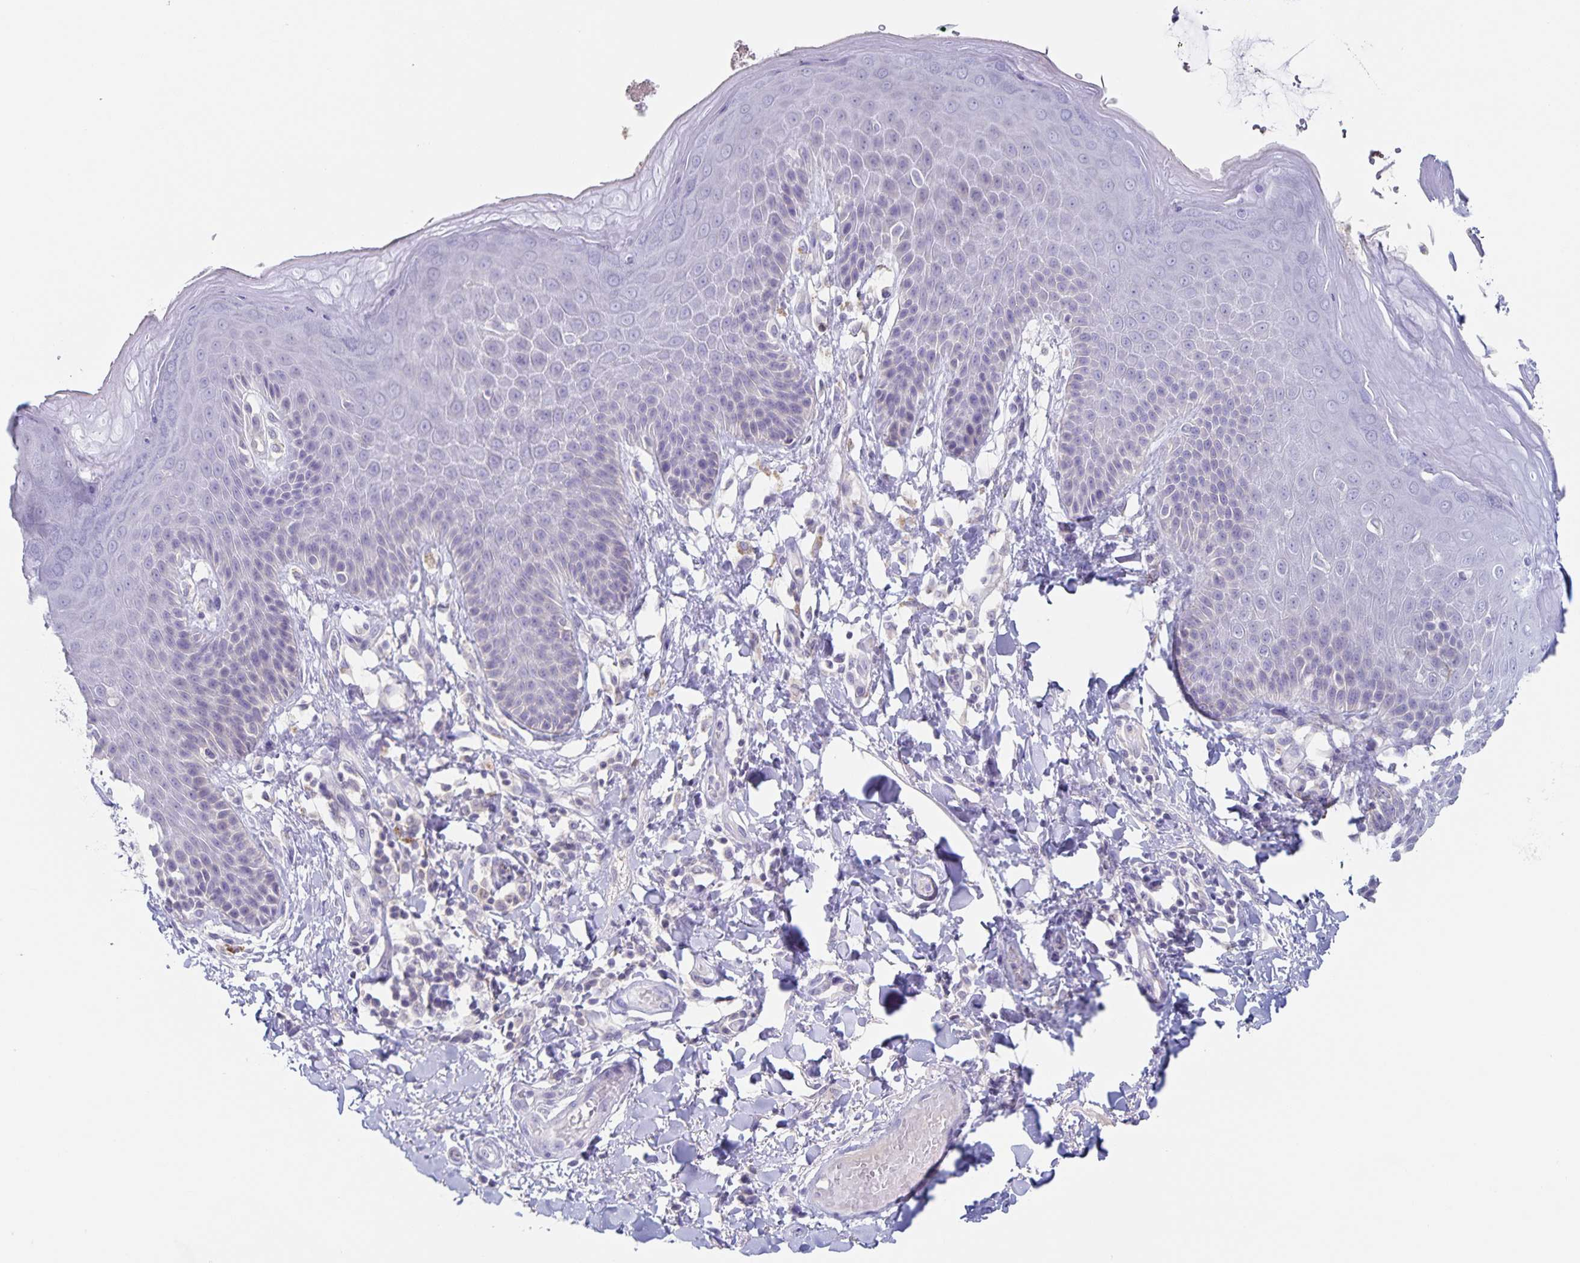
{"staining": {"intensity": "negative", "quantity": "none", "location": "none"}, "tissue": "skin", "cell_type": "Epidermal cells", "image_type": "normal", "snomed": [{"axis": "morphology", "description": "Normal tissue, NOS"}, {"axis": "topography", "description": "Anal"}, {"axis": "topography", "description": "Peripheral nerve tissue"}], "caption": "The image demonstrates no significant staining in epidermal cells of skin.", "gene": "RPL36A", "patient": {"sex": "male", "age": 51}}